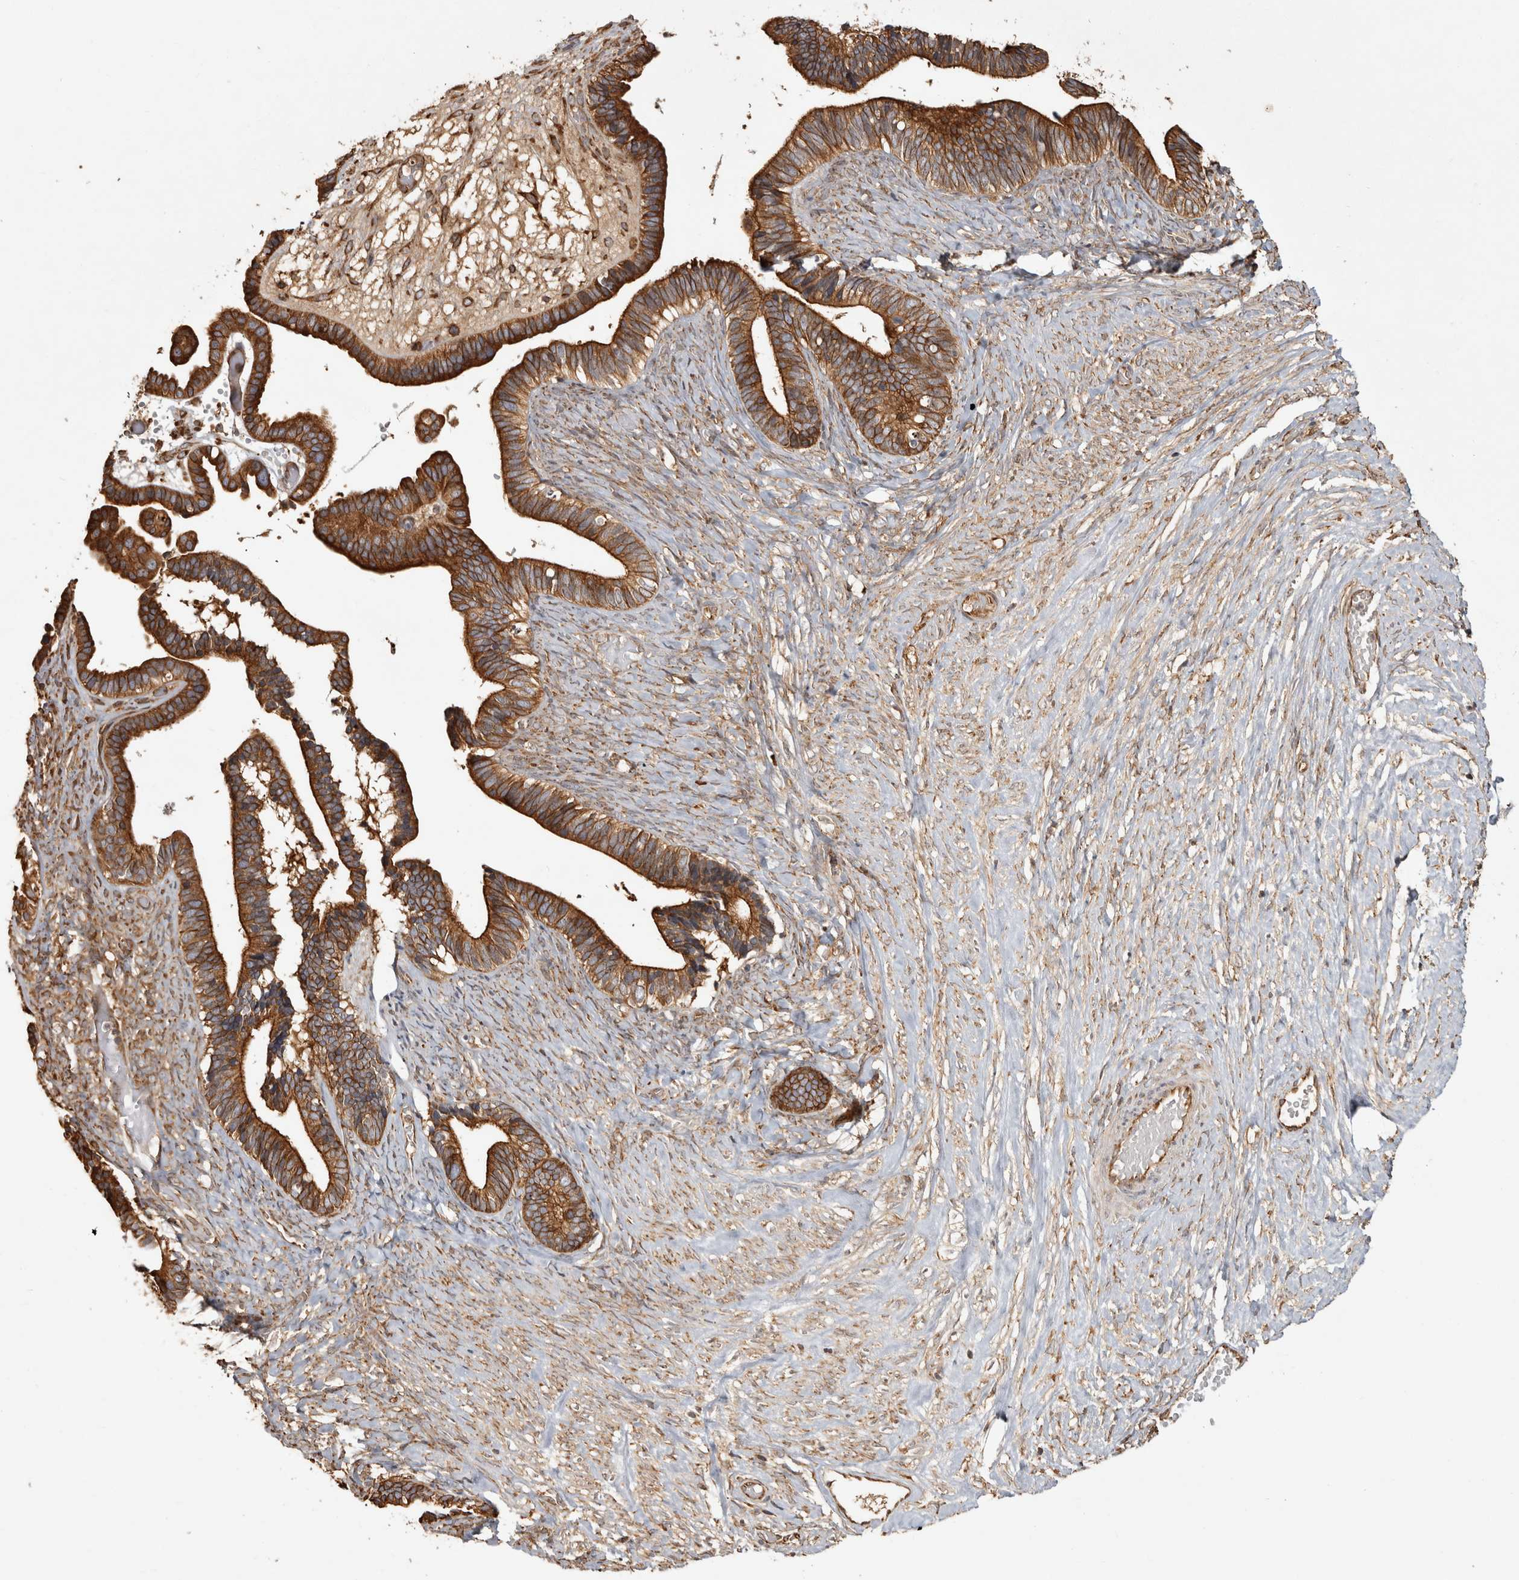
{"staining": {"intensity": "strong", "quantity": ">75%", "location": "cytoplasmic/membranous"}, "tissue": "ovarian cancer", "cell_type": "Tumor cells", "image_type": "cancer", "snomed": [{"axis": "morphology", "description": "Cystadenocarcinoma, serous, NOS"}, {"axis": "topography", "description": "Ovary"}], "caption": "Serous cystadenocarcinoma (ovarian) was stained to show a protein in brown. There is high levels of strong cytoplasmic/membranous positivity in about >75% of tumor cells. Immunohistochemistry (ihc) stains the protein in brown and the nuclei are stained blue.", "gene": "CAMSAP2", "patient": {"sex": "female", "age": 56}}